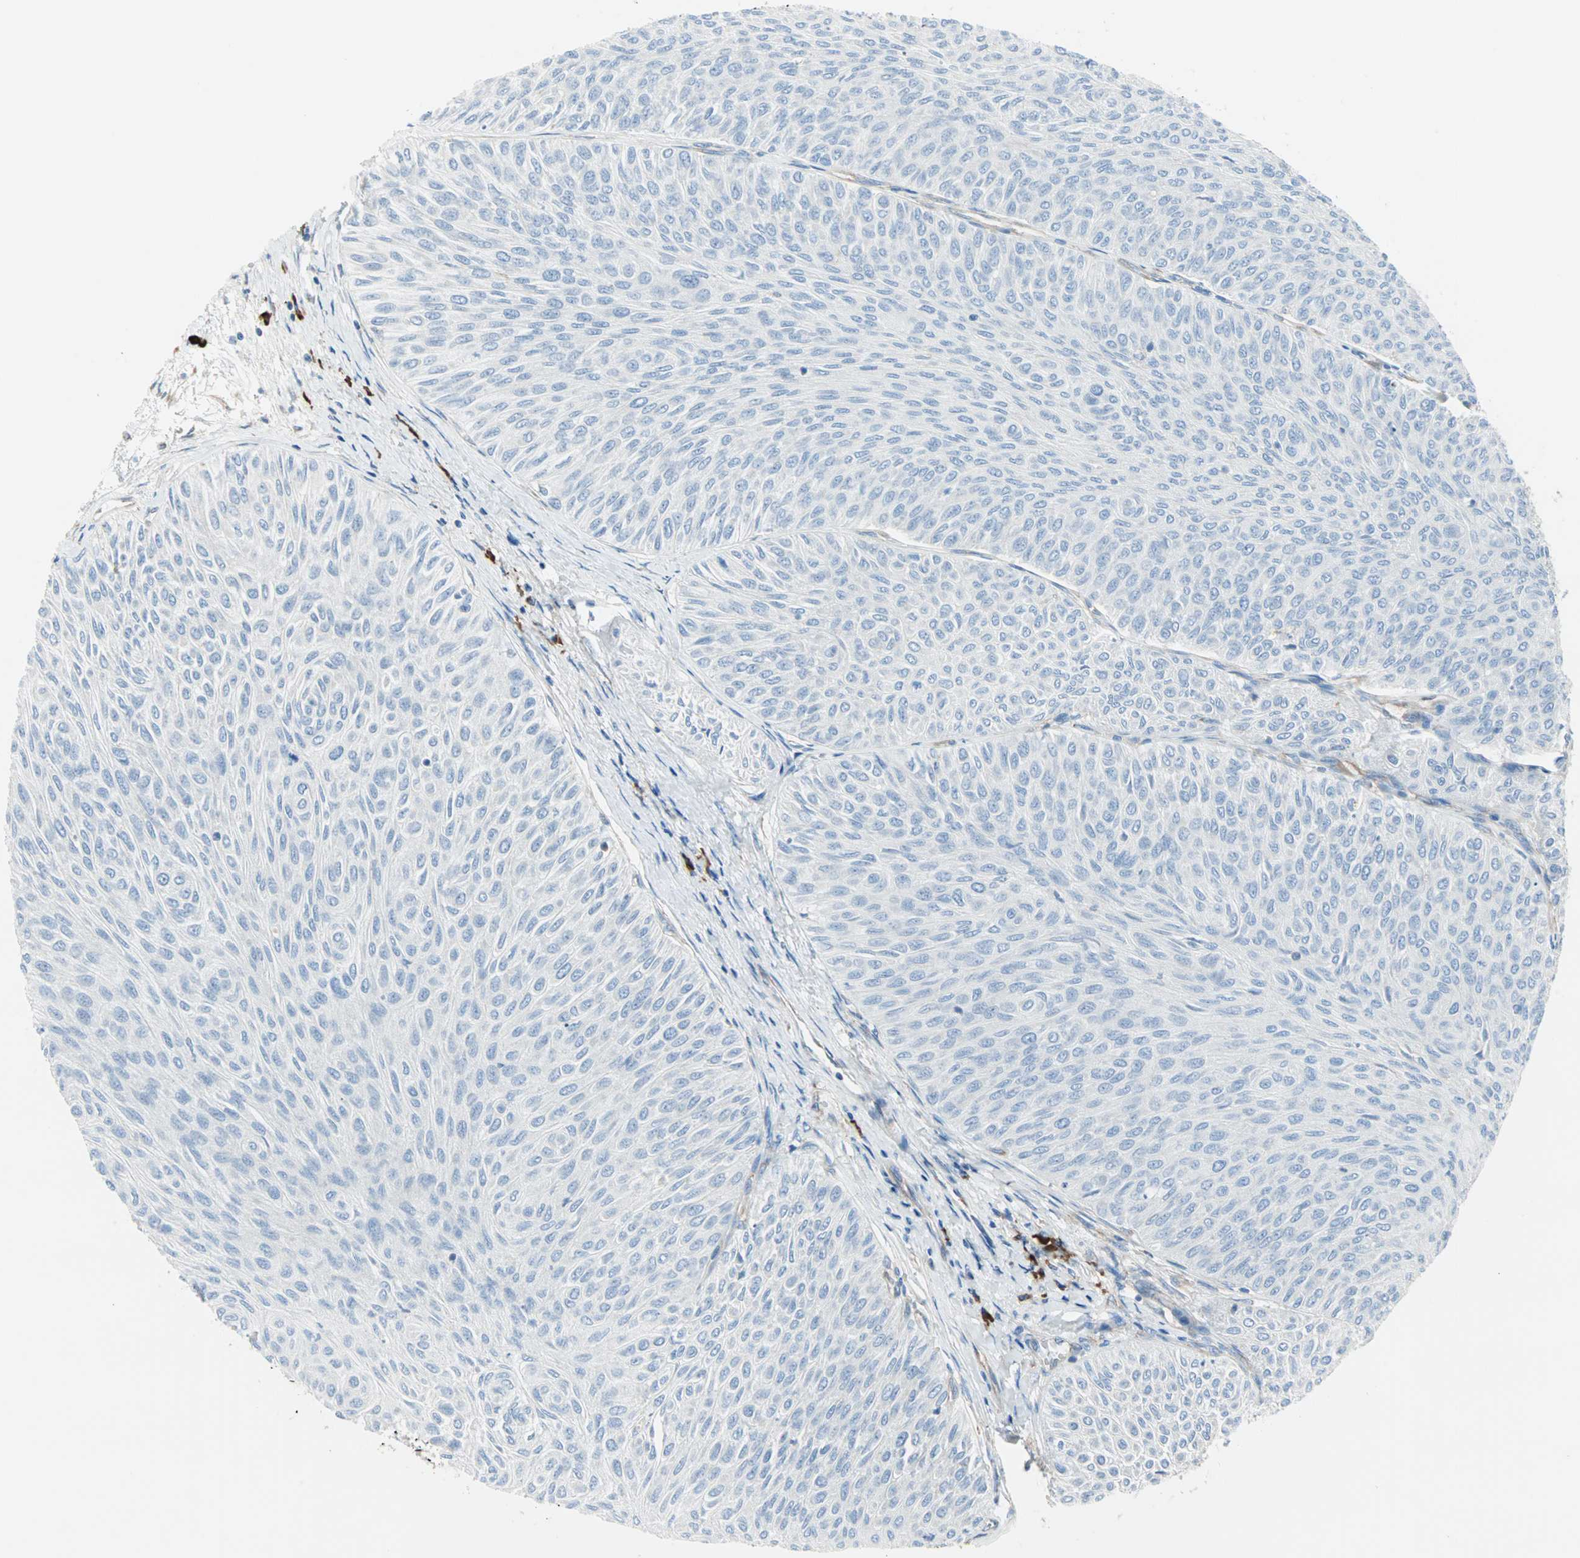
{"staining": {"intensity": "weak", "quantity": "25%-75%", "location": "cytoplasmic/membranous"}, "tissue": "urothelial cancer", "cell_type": "Tumor cells", "image_type": "cancer", "snomed": [{"axis": "morphology", "description": "Urothelial carcinoma, Low grade"}, {"axis": "topography", "description": "Urinary bladder"}], "caption": "Protein staining by IHC displays weak cytoplasmic/membranous staining in about 25%-75% of tumor cells in low-grade urothelial carcinoma. (brown staining indicates protein expression, while blue staining denotes nuclei).", "gene": "PLCXD1", "patient": {"sex": "male", "age": 78}}